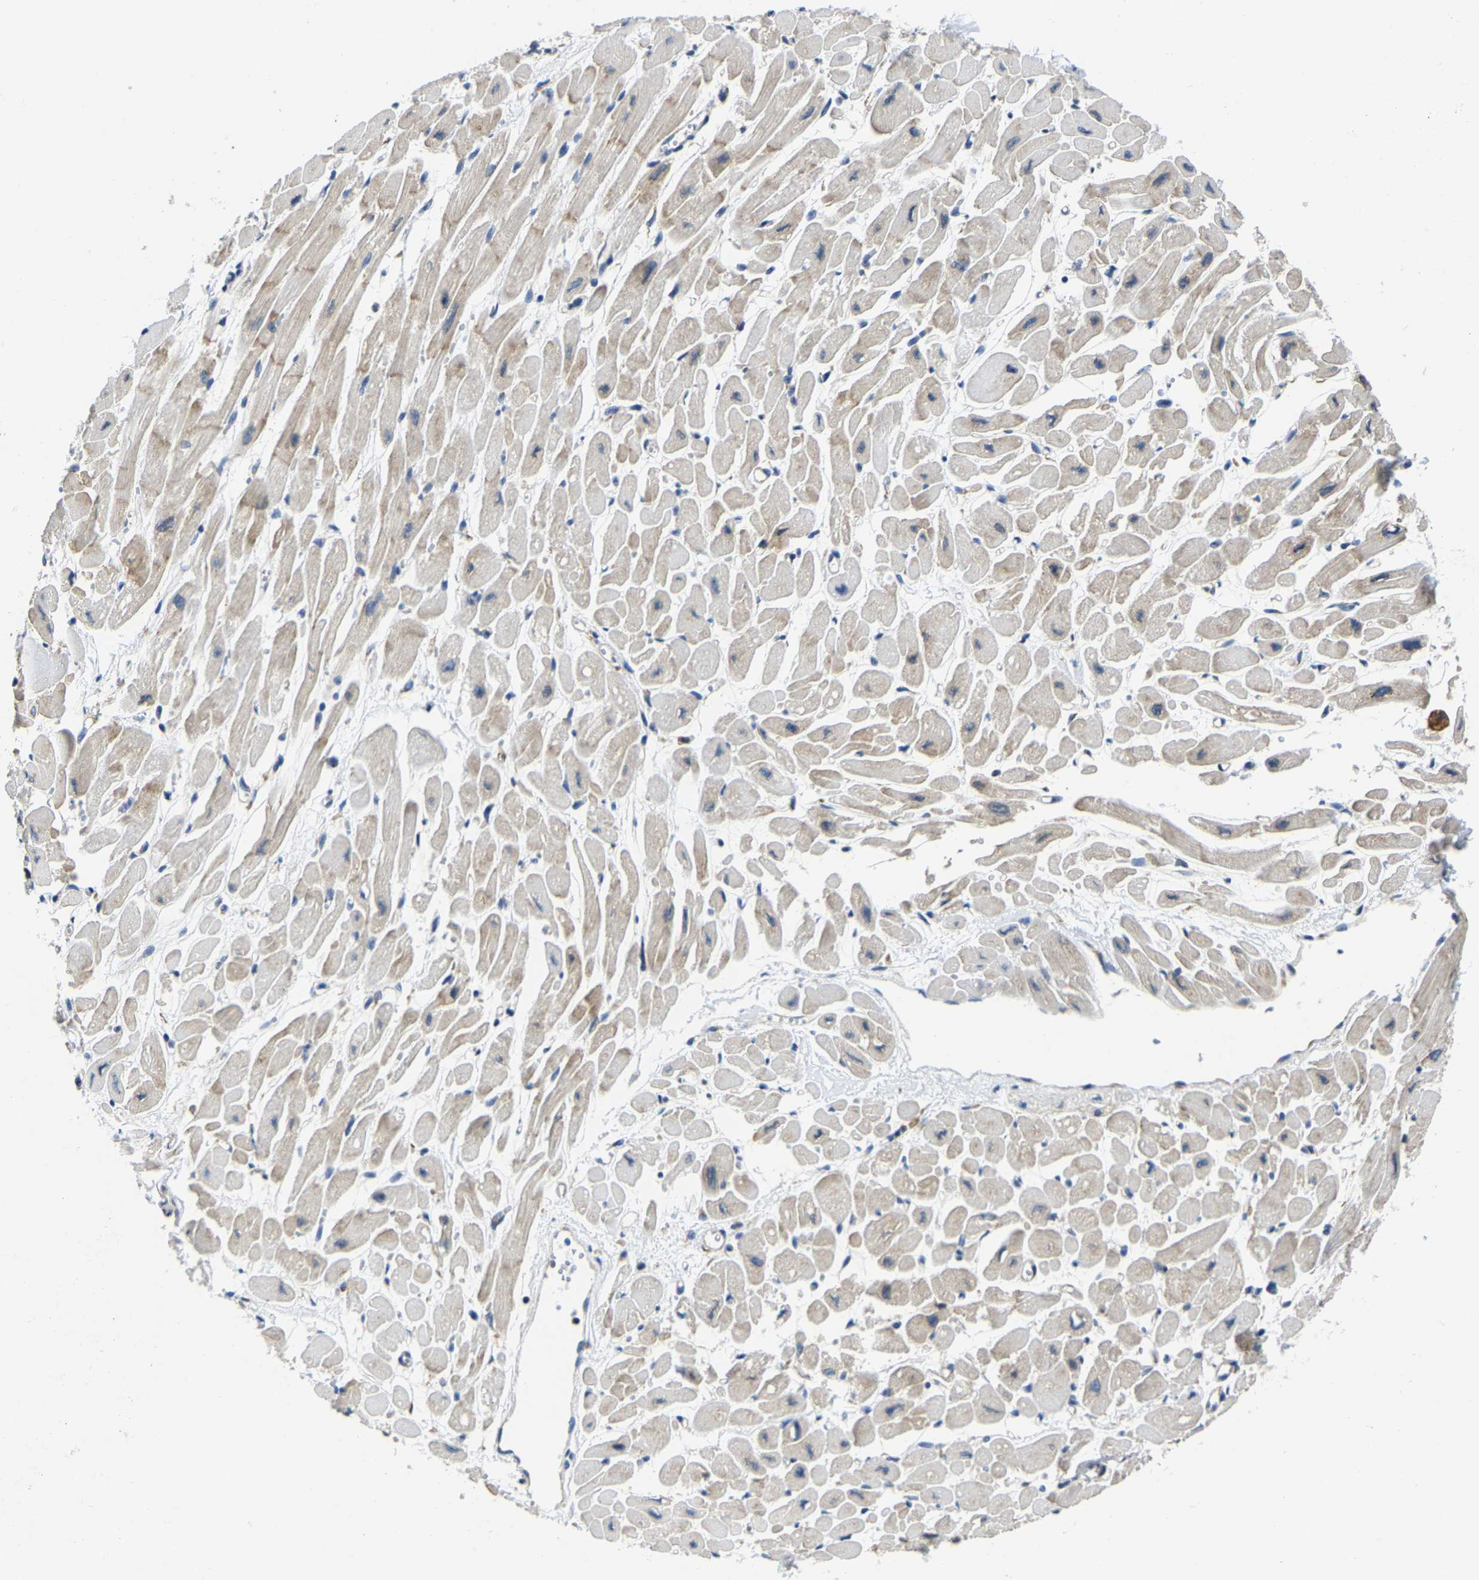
{"staining": {"intensity": "moderate", "quantity": ">75%", "location": "cytoplasmic/membranous"}, "tissue": "heart muscle", "cell_type": "Cardiomyocytes", "image_type": "normal", "snomed": [{"axis": "morphology", "description": "Normal tissue, NOS"}, {"axis": "topography", "description": "Heart"}], "caption": "Moderate cytoplasmic/membranous protein positivity is seen in approximately >75% of cardiomyocytes in heart muscle. The protein is stained brown, and the nuclei are stained in blue (DAB (3,3'-diaminobenzidine) IHC with brightfield microscopy, high magnification).", "gene": "G3BP2", "patient": {"sex": "female", "age": 54}}